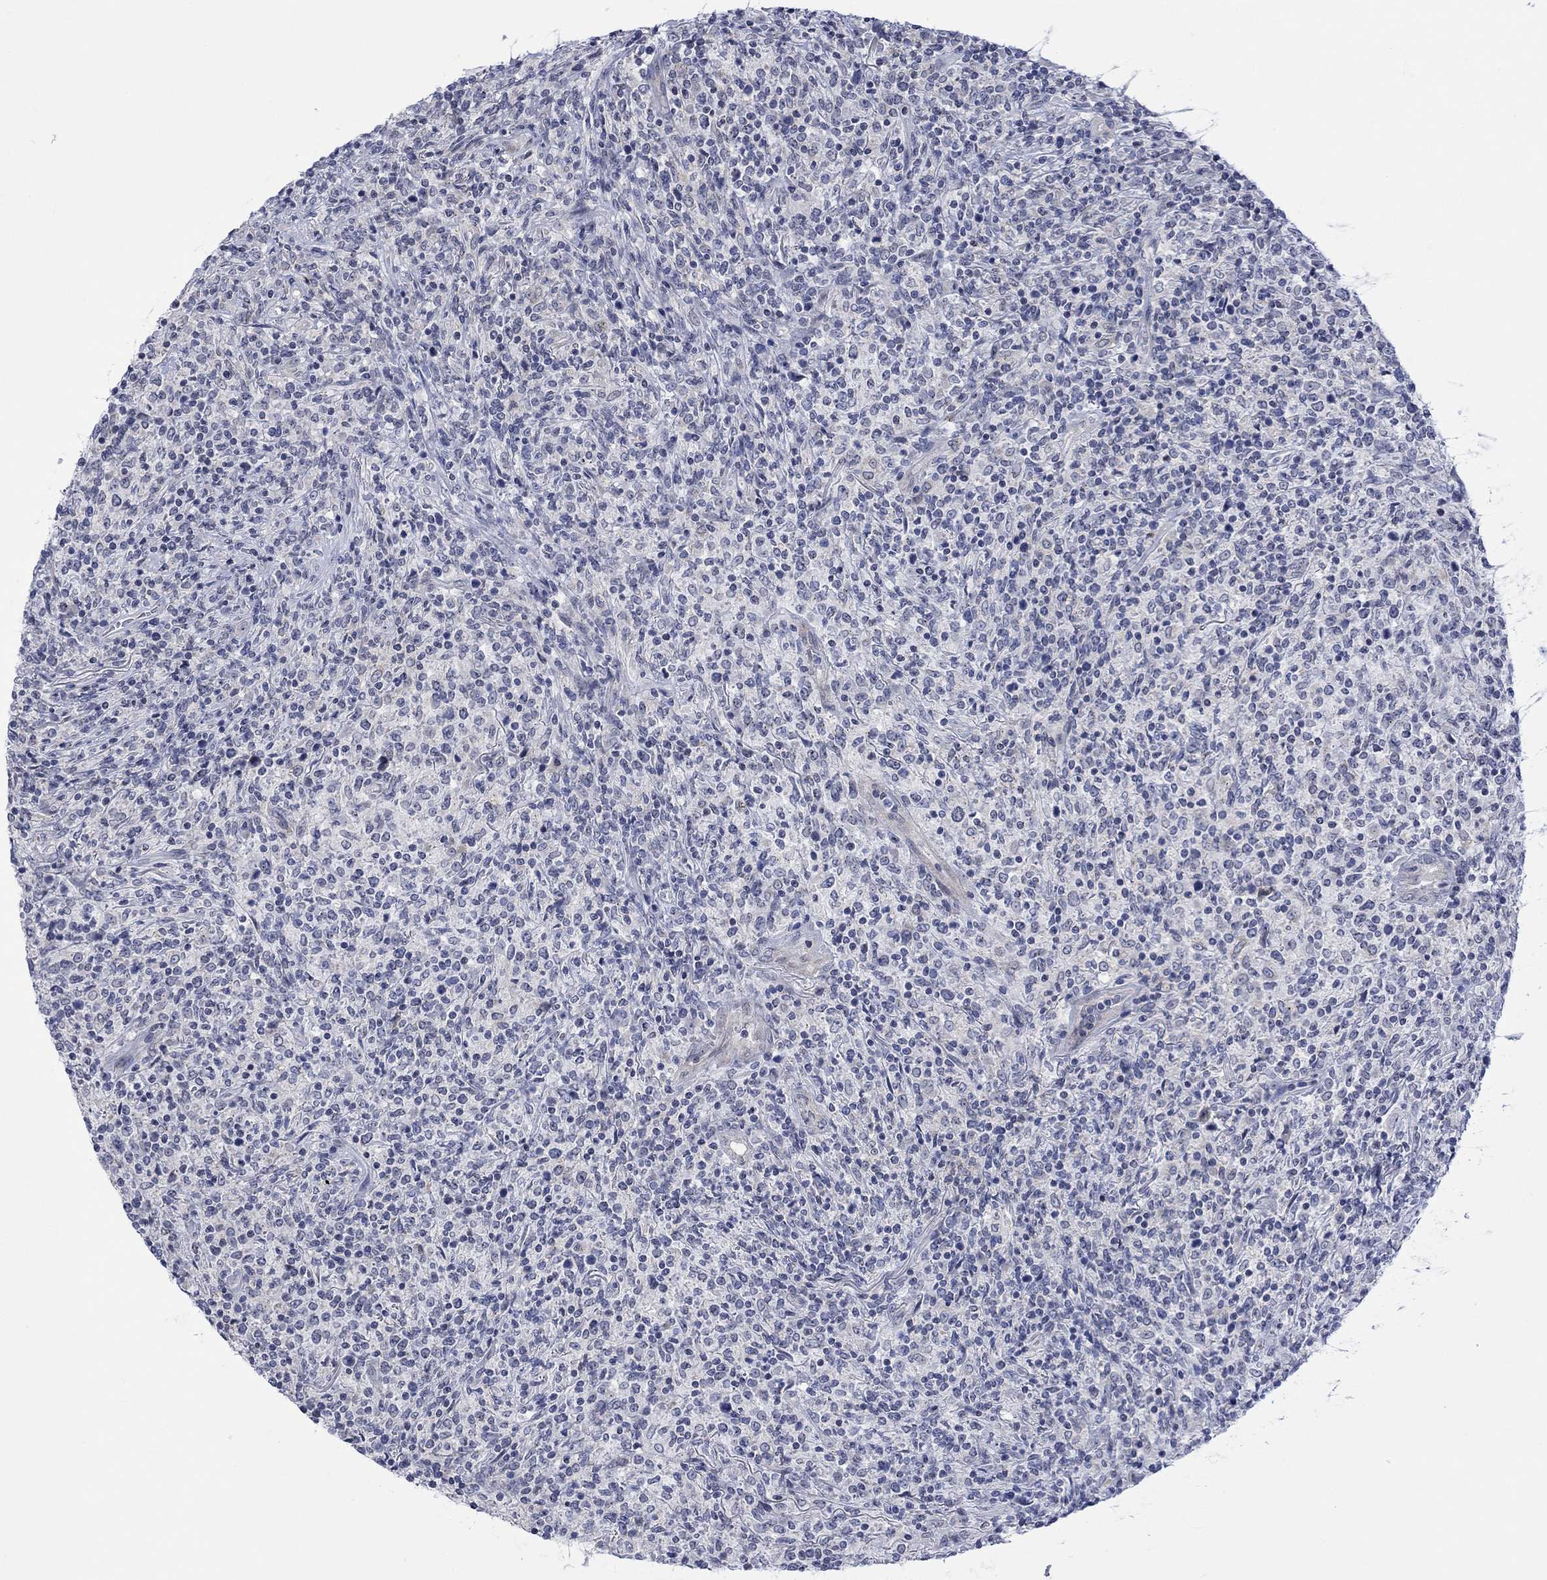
{"staining": {"intensity": "negative", "quantity": "none", "location": "none"}, "tissue": "lymphoma", "cell_type": "Tumor cells", "image_type": "cancer", "snomed": [{"axis": "morphology", "description": "Malignant lymphoma, non-Hodgkin's type, High grade"}, {"axis": "topography", "description": "Lung"}], "caption": "Immunohistochemical staining of lymphoma exhibits no significant expression in tumor cells.", "gene": "DCX", "patient": {"sex": "male", "age": 79}}